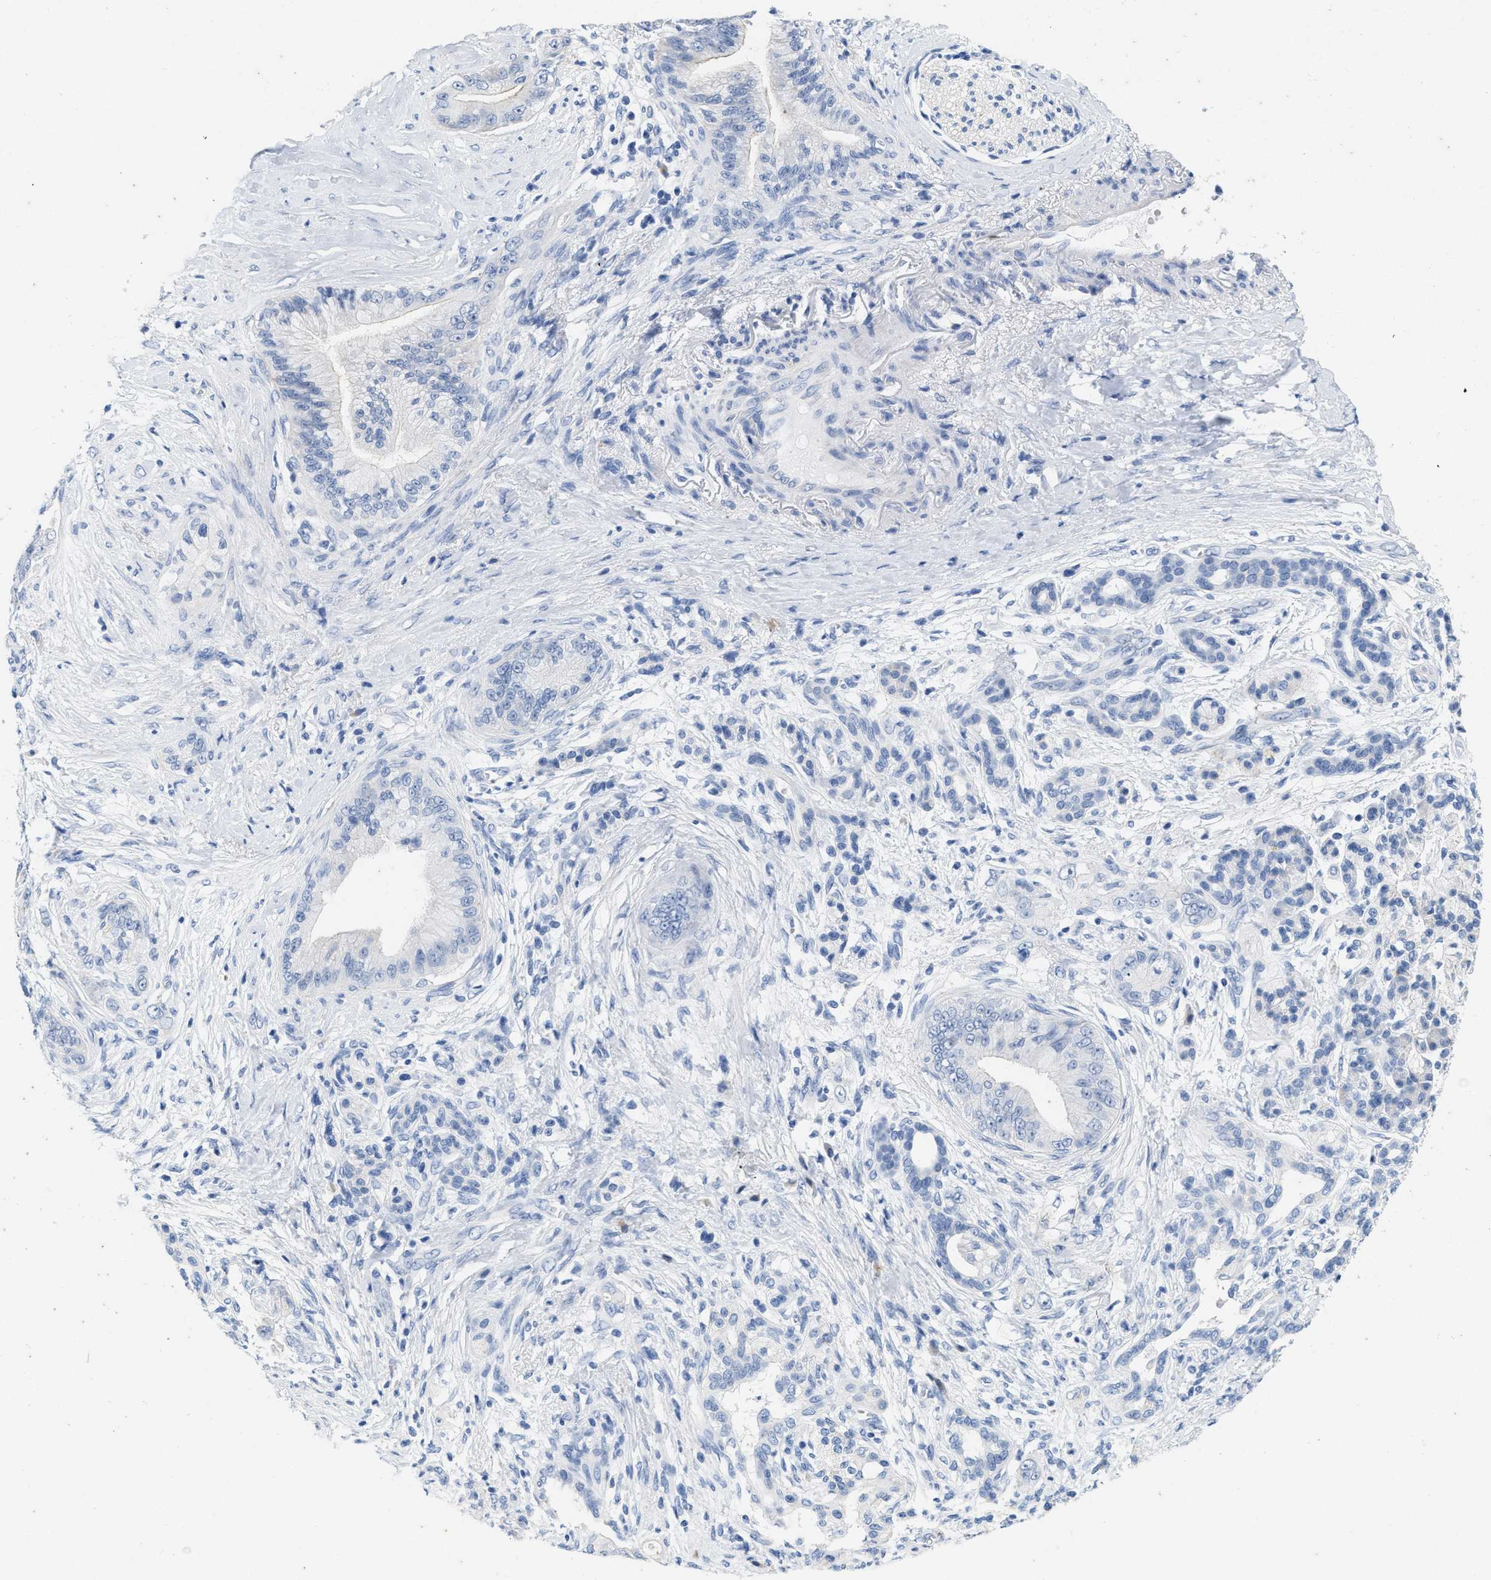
{"staining": {"intensity": "negative", "quantity": "none", "location": "none"}, "tissue": "pancreatic cancer", "cell_type": "Tumor cells", "image_type": "cancer", "snomed": [{"axis": "morphology", "description": "Adenocarcinoma, NOS"}, {"axis": "topography", "description": "Pancreas"}], "caption": "An IHC histopathology image of pancreatic adenocarcinoma is shown. There is no staining in tumor cells of pancreatic adenocarcinoma.", "gene": "ABCB11", "patient": {"sex": "male", "age": 59}}